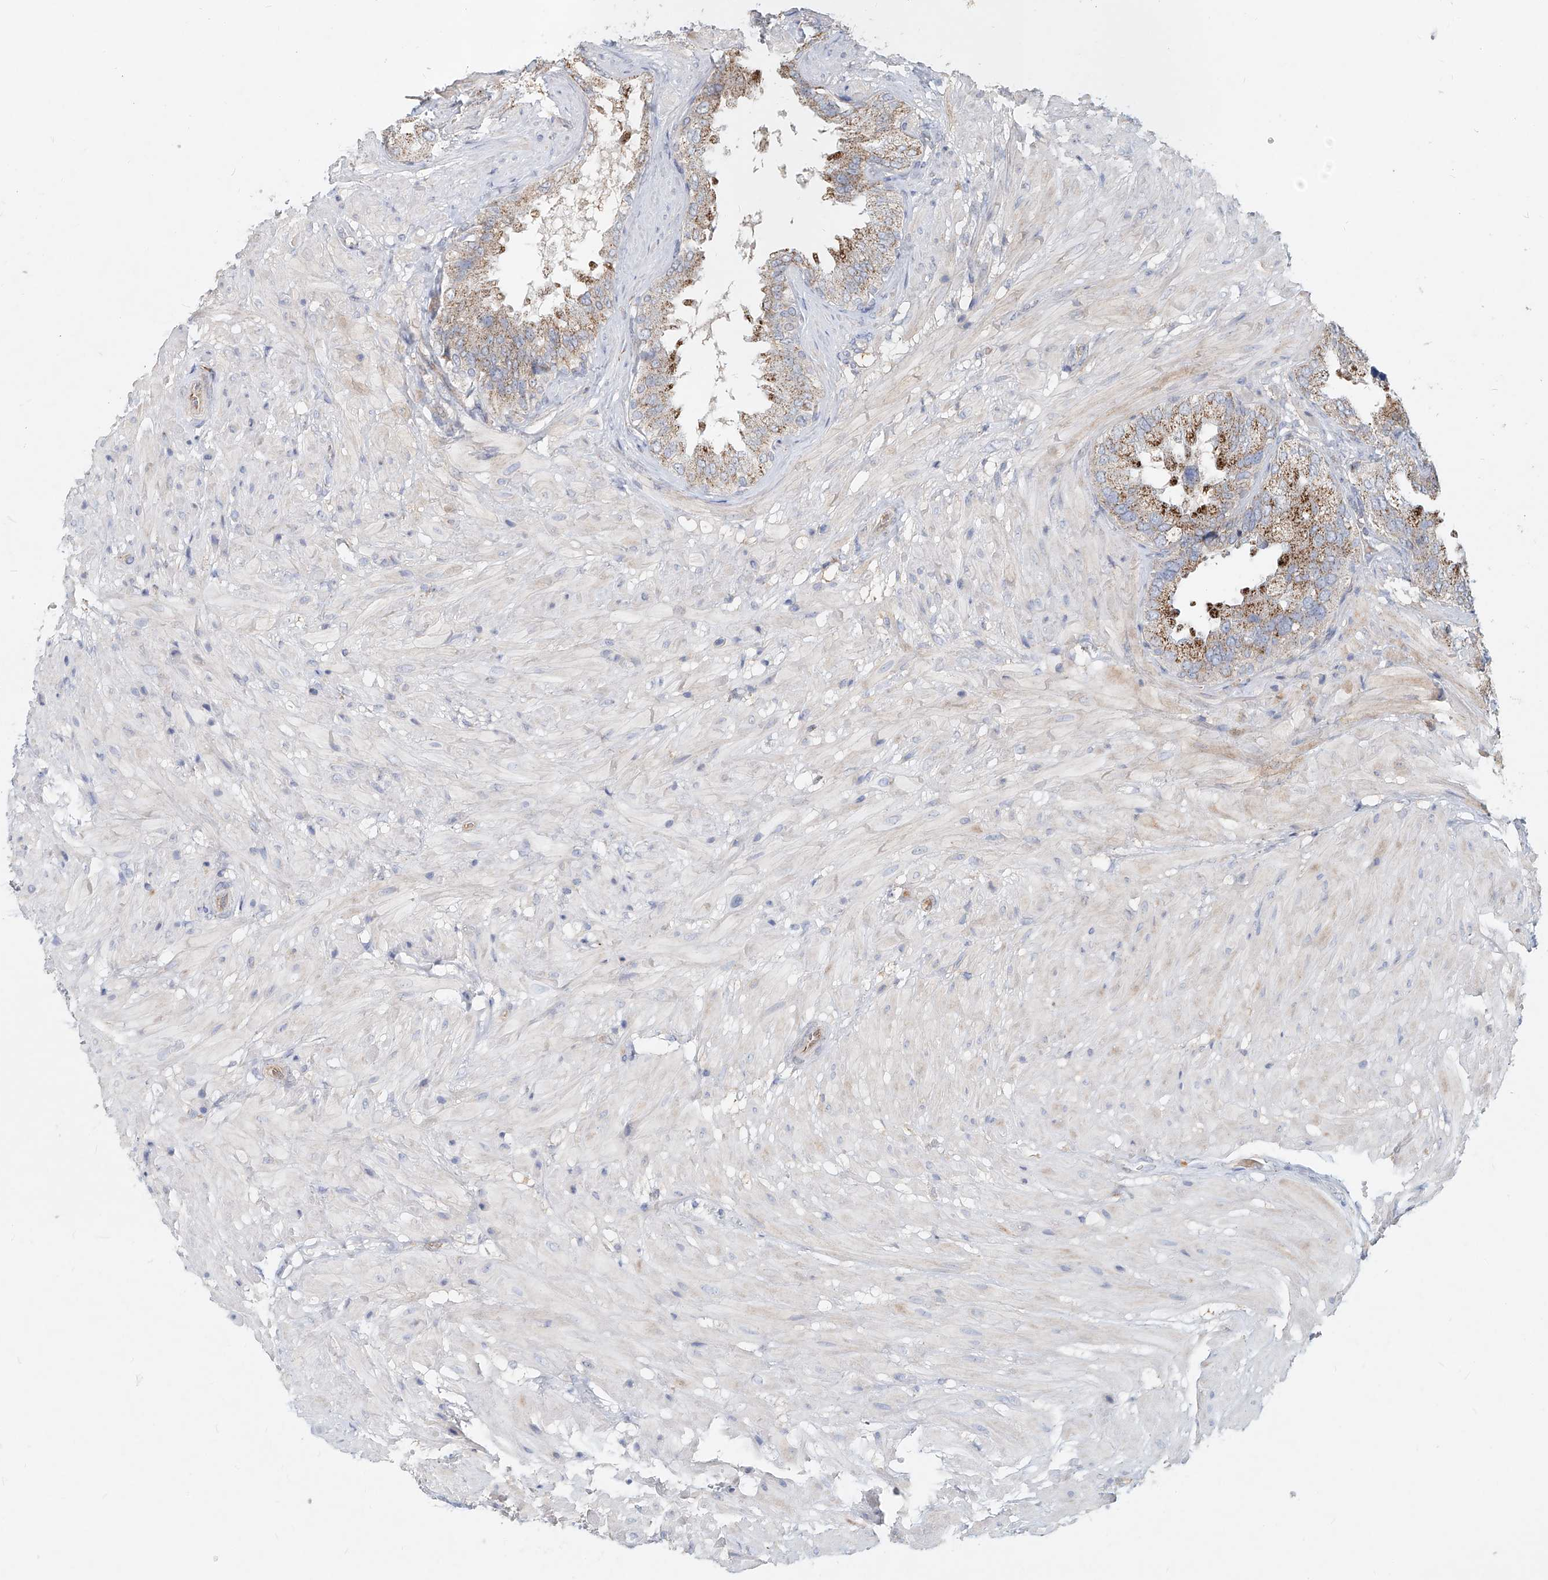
{"staining": {"intensity": "moderate", "quantity": ">75%", "location": "cytoplasmic/membranous"}, "tissue": "seminal vesicle", "cell_type": "Glandular cells", "image_type": "normal", "snomed": [{"axis": "morphology", "description": "Normal tissue, NOS"}, {"axis": "topography", "description": "Seminal veicle"}, {"axis": "topography", "description": "Peripheral nerve tissue"}], "caption": "IHC image of normal seminal vesicle: human seminal vesicle stained using immunohistochemistry (IHC) demonstrates medium levels of moderate protein expression localized specifically in the cytoplasmic/membranous of glandular cells, appearing as a cytoplasmic/membranous brown color.", "gene": "PTPRA", "patient": {"sex": "male", "age": 63}}